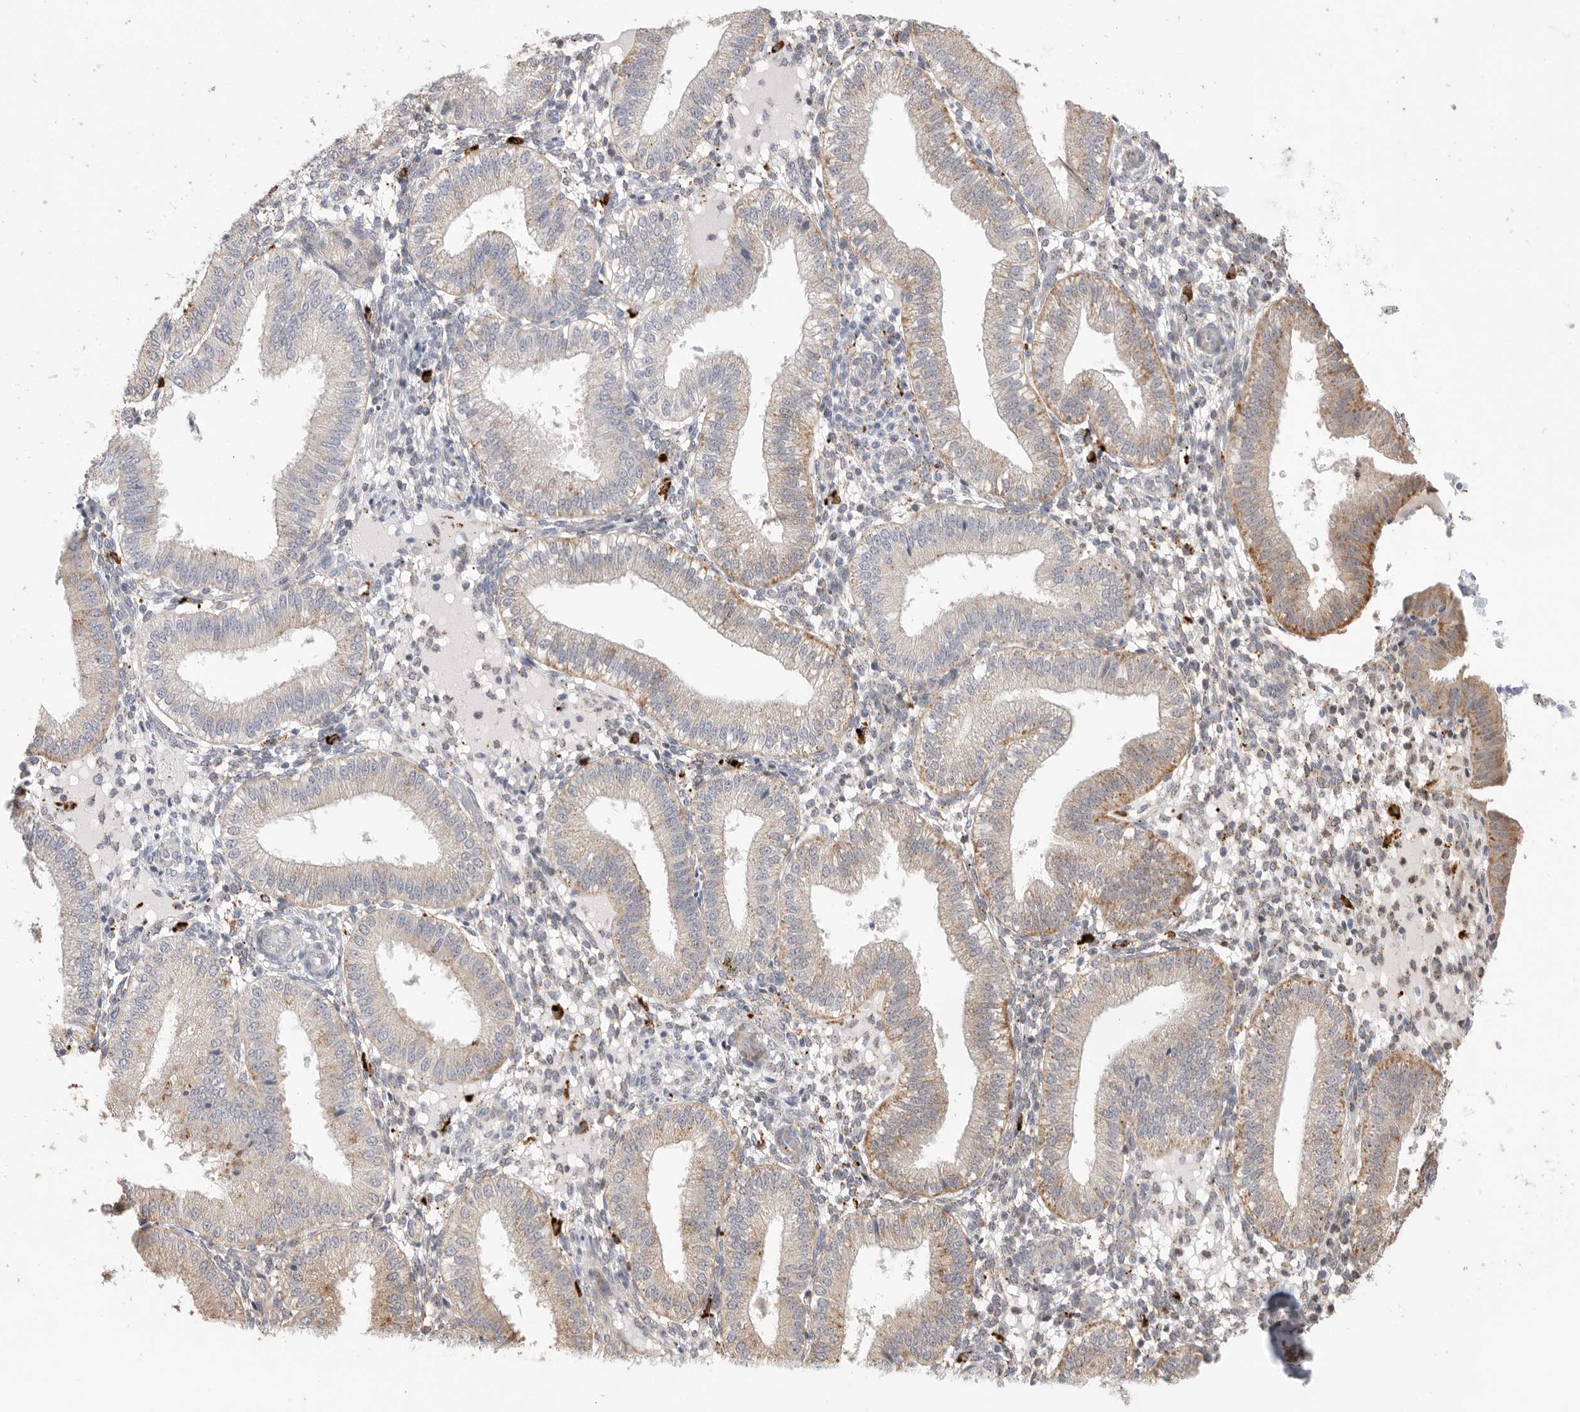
{"staining": {"intensity": "negative", "quantity": "none", "location": "none"}, "tissue": "endometrium", "cell_type": "Cells in endometrial stroma", "image_type": "normal", "snomed": [{"axis": "morphology", "description": "Normal tissue, NOS"}, {"axis": "topography", "description": "Endometrium"}], "caption": "DAB immunohistochemical staining of benign human endometrium demonstrates no significant positivity in cells in endometrial stroma.", "gene": "GGH", "patient": {"sex": "female", "age": 39}}